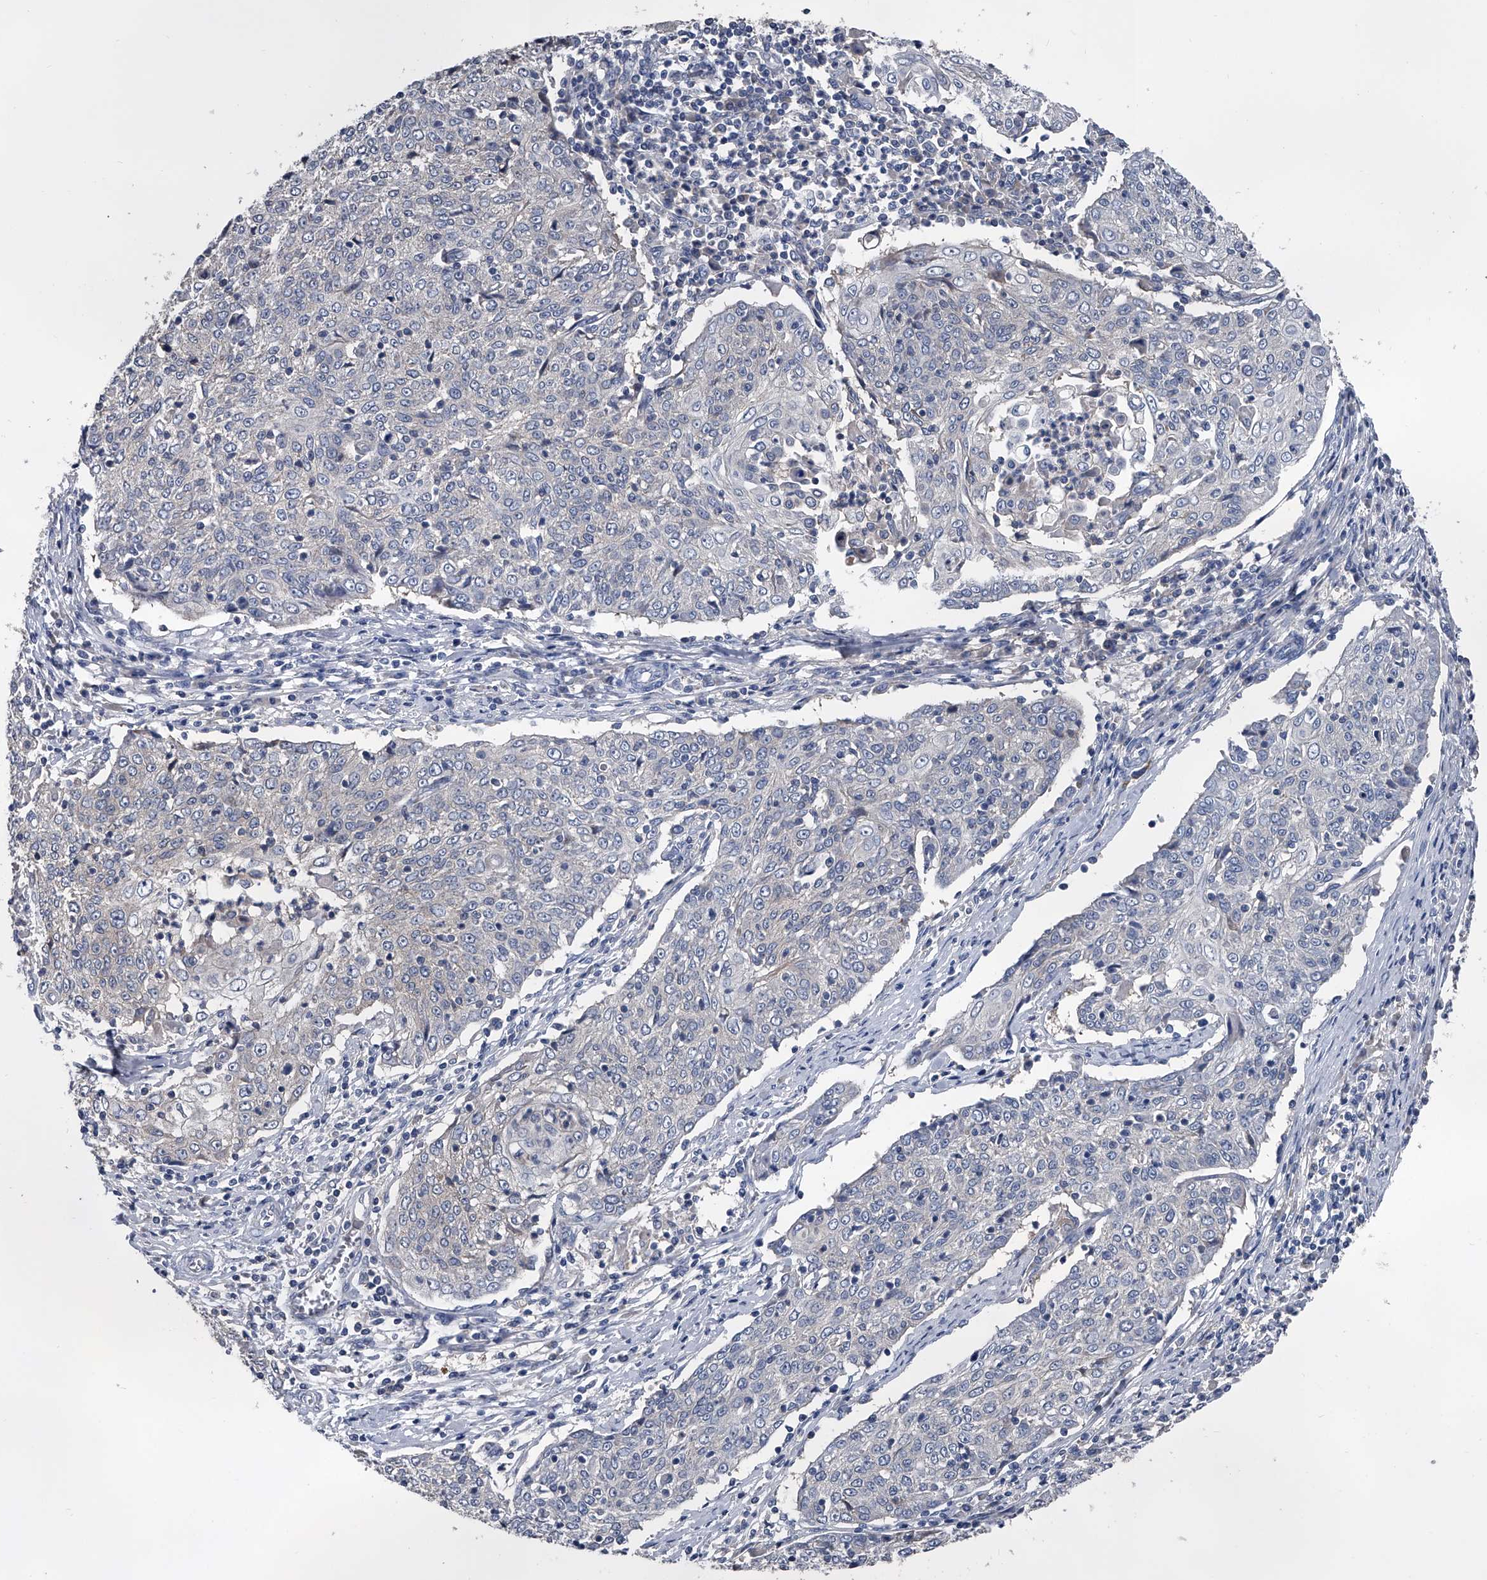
{"staining": {"intensity": "negative", "quantity": "none", "location": "none"}, "tissue": "cervical cancer", "cell_type": "Tumor cells", "image_type": "cancer", "snomed": [{"axis": "morphology", "description": "Squamous cell carcinoma, NOS"}, {"axis": "topography", "description": "Cervix"}], "caption": "DAB immunohistochemical staining of cervical squamous cell carcinoma exhibits no significant staining in tumor cells.", "gene": "KIF13A", "patient": {"sex": "female", "age": 48}}